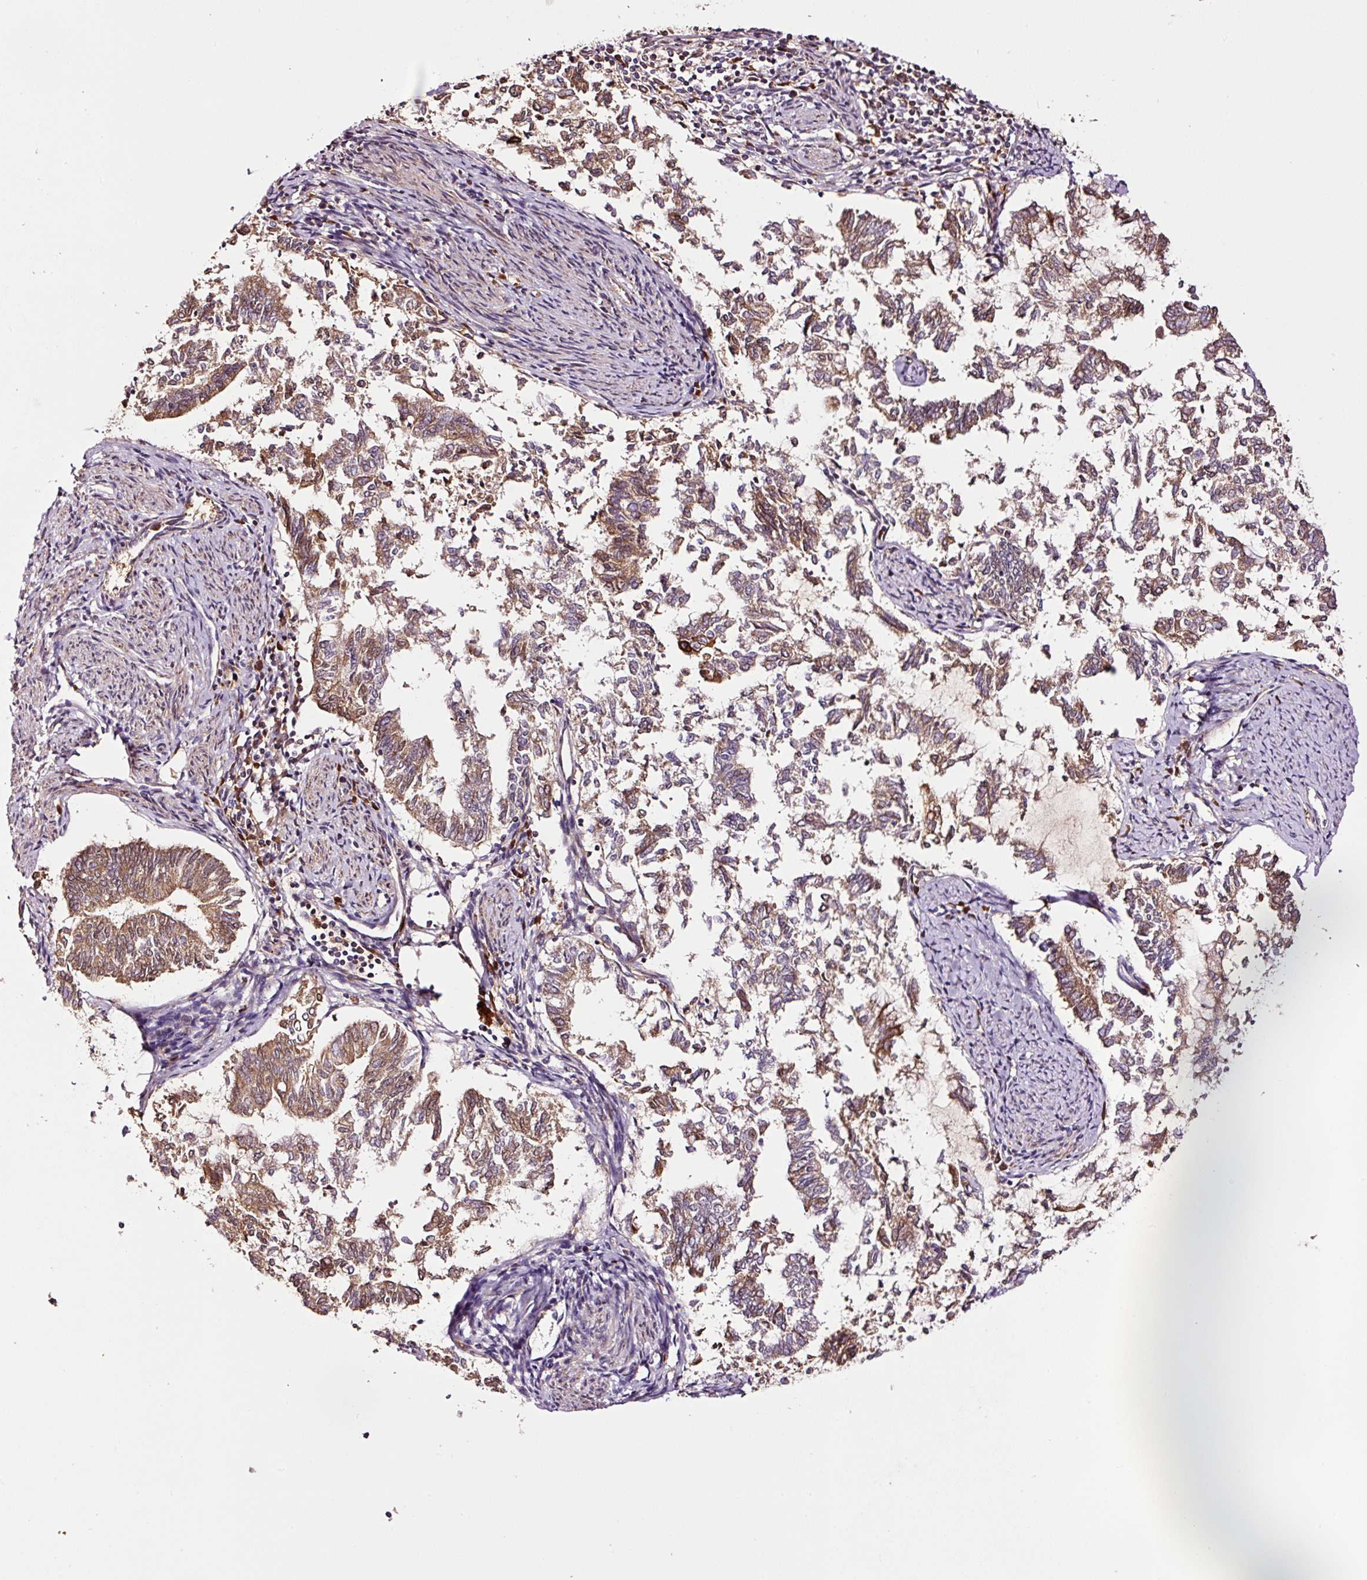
{"staining": {"intensity": "moderate", "quantity": ">75%", "location": "cytoplasmic/membranous"}, "tissue": "endometrial cancer", "cell_type": "Tumor cells", "image_type": "cancer", "snomed": [{"axis": "morphology", "description": "Adenocarcinoma, NOS"}, {"axis": "topography", "description": "Endometrium"}], "caption": "Protein expression analysis of endometrial cancer (adenocarcinoma) exhibits moderate cytoplasmic/membranous staining in approximately >75% of tumor cells.", "gene": "PGLYRP2", "patient": {"sex": "female", "age": 79}}